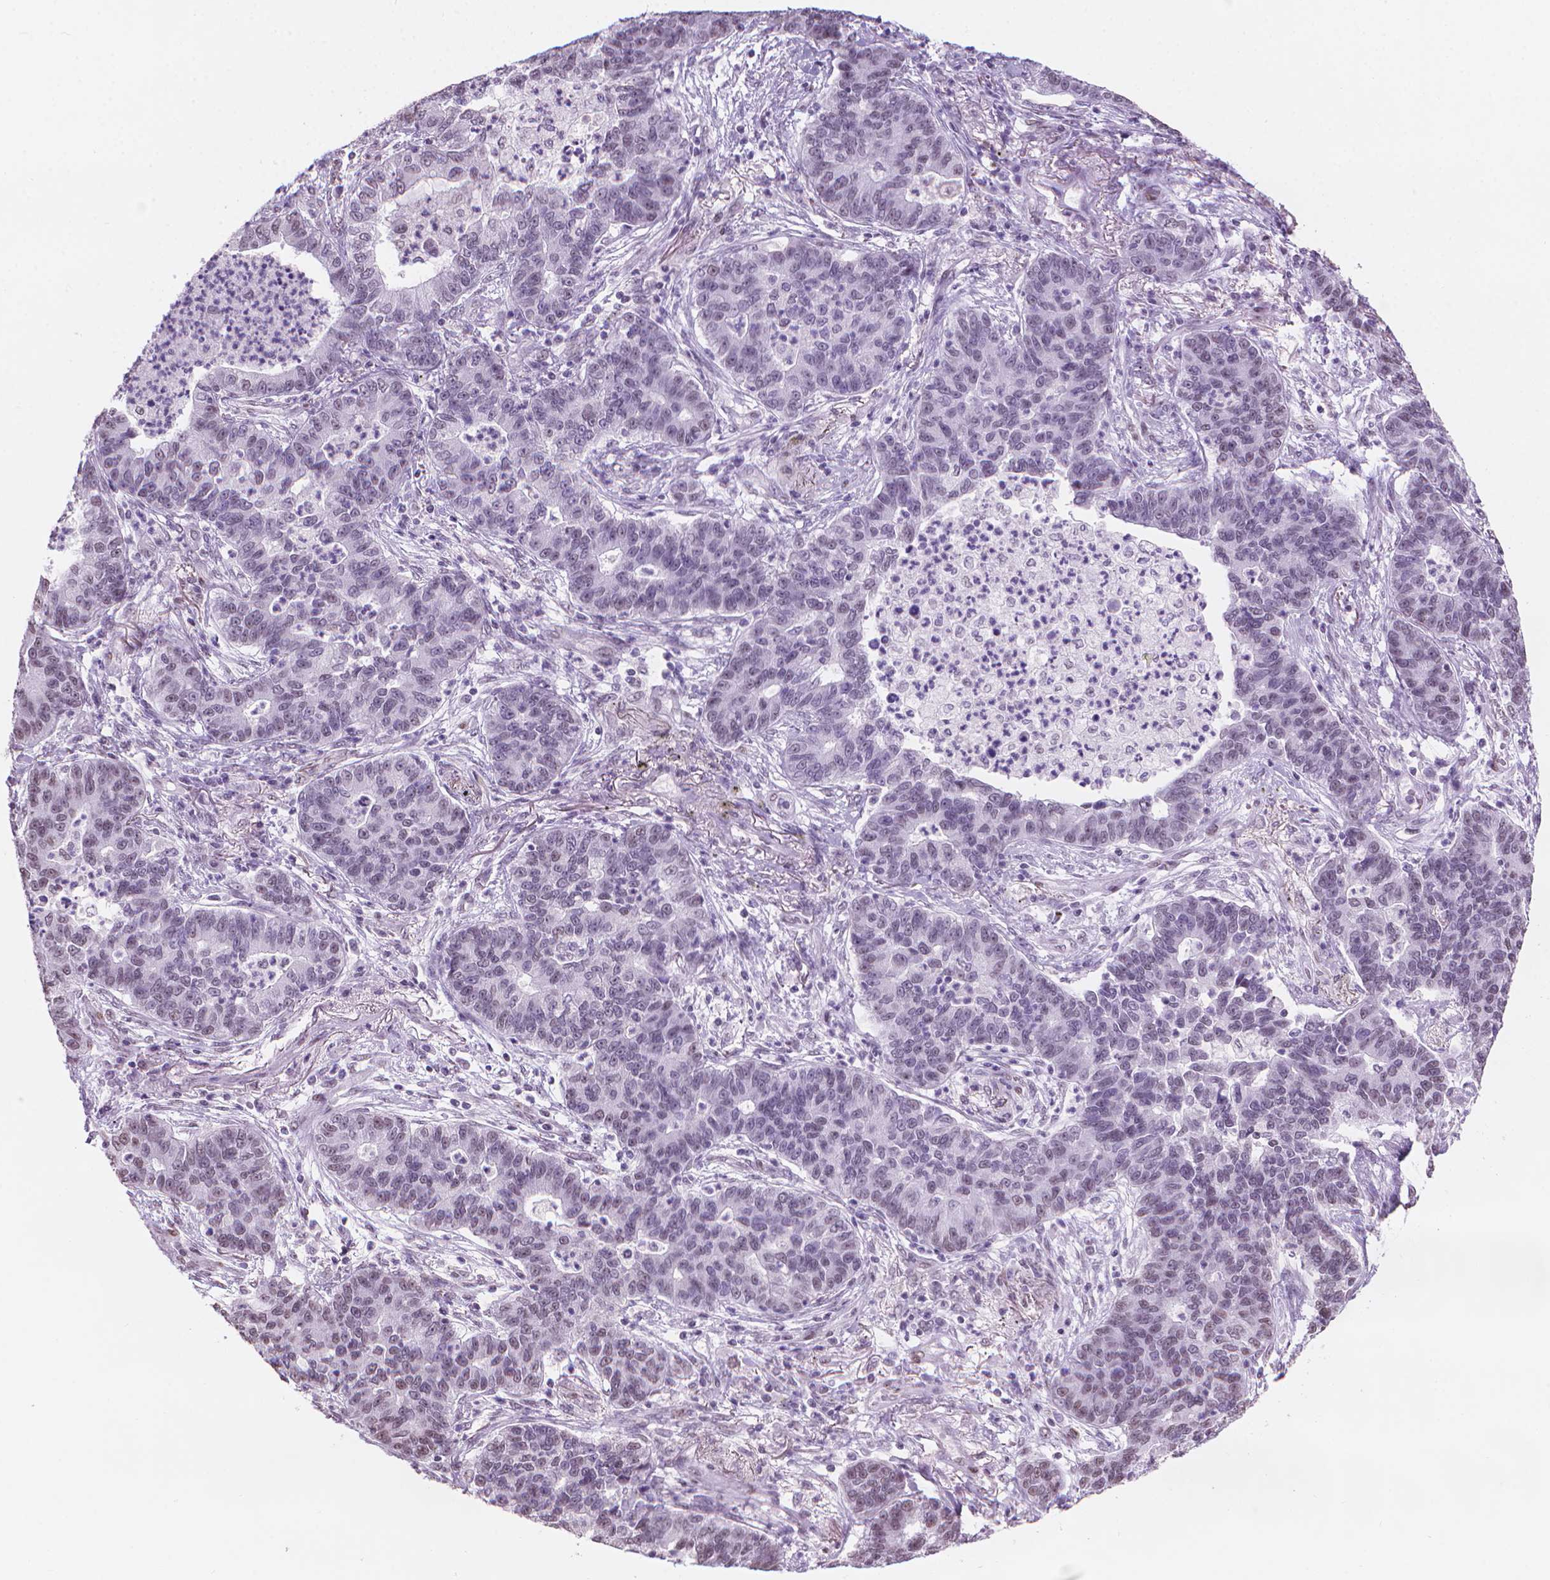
{"staining": {"intensity": "negative", "quantity": "none", "location": "none"}, "tissue": "lung cancer", "cell_type": "Tumor cells", "image_type": "cancer", "snomed": [{"axis": "morphology", "description": "Adenocarcinoma, NOS"}, {"axis": "topography", "description": "Lung"}], "caption": "Immunohistochemistry of lung cancer reveals no positivity in tumor cells. (DAB IHC, high magnification).", "gene": "PIAS2", "patient": {"sex": "female", "age": 57}}